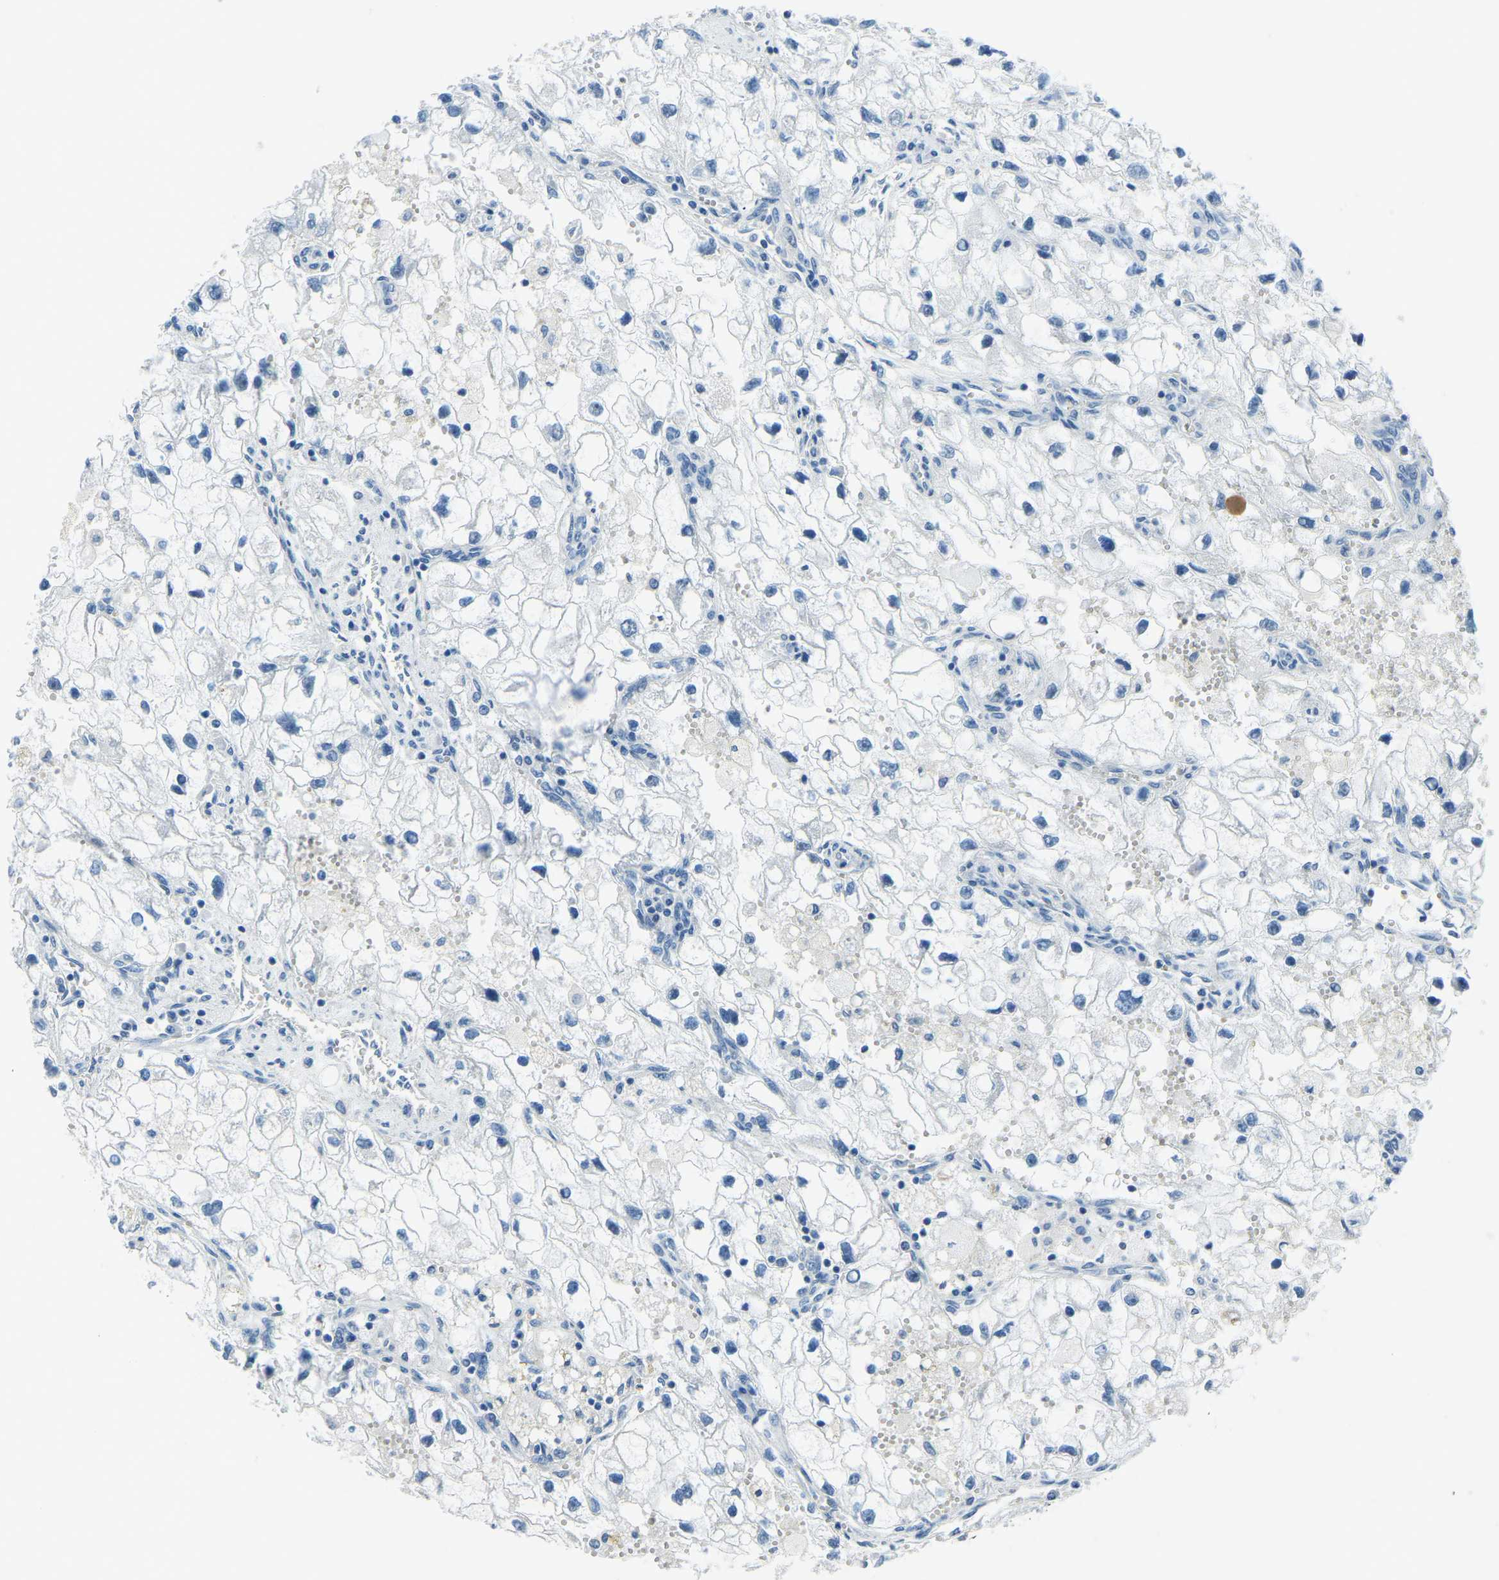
{"staining": {"intensity": "negative", "quantity": "none", "location": "none"}, "tissue": "renal cancer", "cell_type": "Tumor cells", "image_type": "cancer", "snomed": [{"axis": "morphology", "description": "Adenocarcinoma, NOS"}, {"axis": "topography", "description": "Kidney"}], "caption": "A high-resolution image shows immunohistochemistry staining of renal cancer, which displays no significant expression in tumor cells. (Brightfield microscopy of DAB IHC at high magnification).", "gene": "RRP1", "patient": {"sex": "female", "age": 70}}